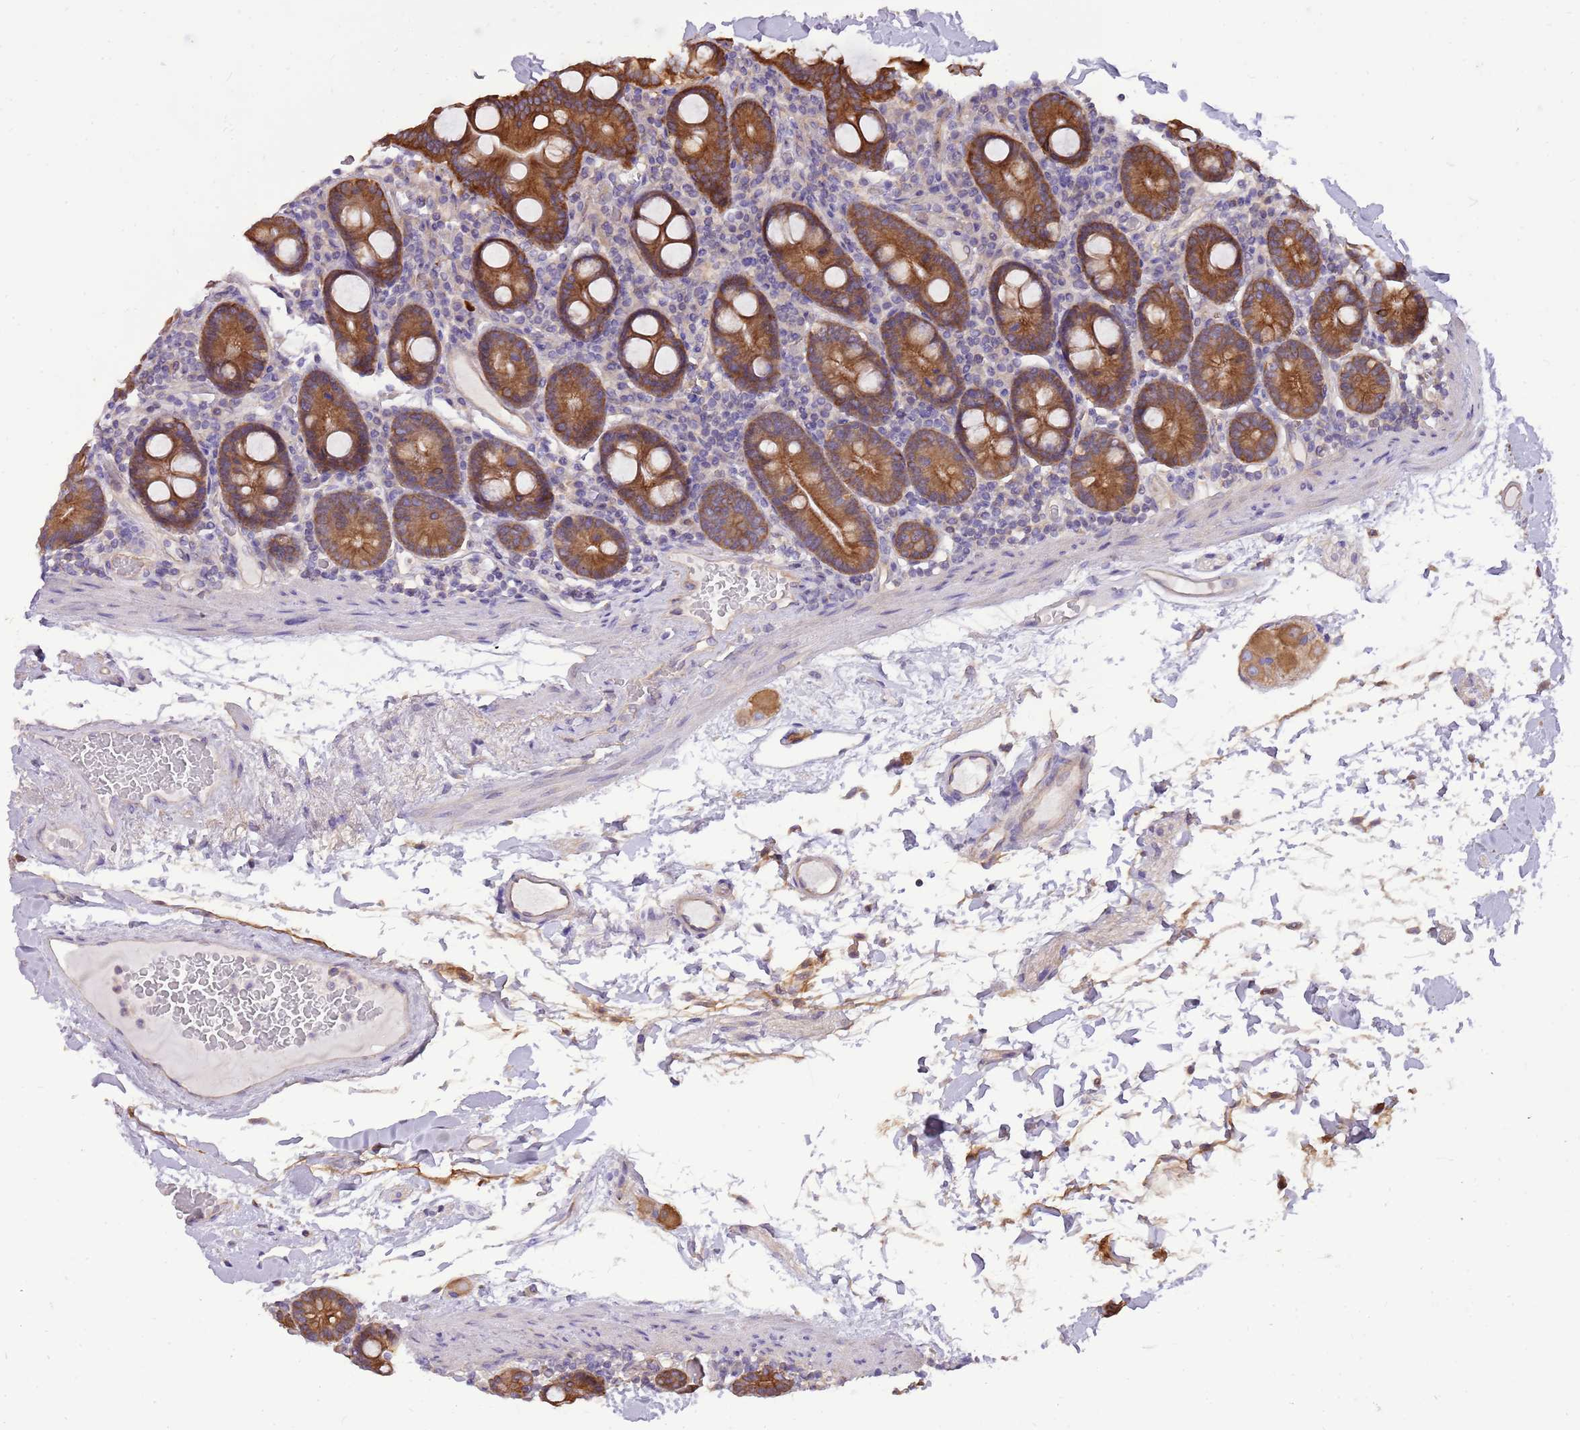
{"staining": {"intensity": "strong", "quantity": ">75%", "location": "cytoplasmic/membranous"}, "tissue": "duodenum", "cell_type": "Glandular cells", "image_type": "normal", "snomed": [{"axis": "morphology", "description": "Normal tissue, NOS"}, {"axis": "topography", "description": "Duodenum"}], "caption": "This micrograph demonstrates IHC staining of benign human duodenum, with high strong cytoplasmic/membranous staining in about >75% of glandular cells.", "gene": "WASHC4", "patient": {"sex": "male", "age": 55}}